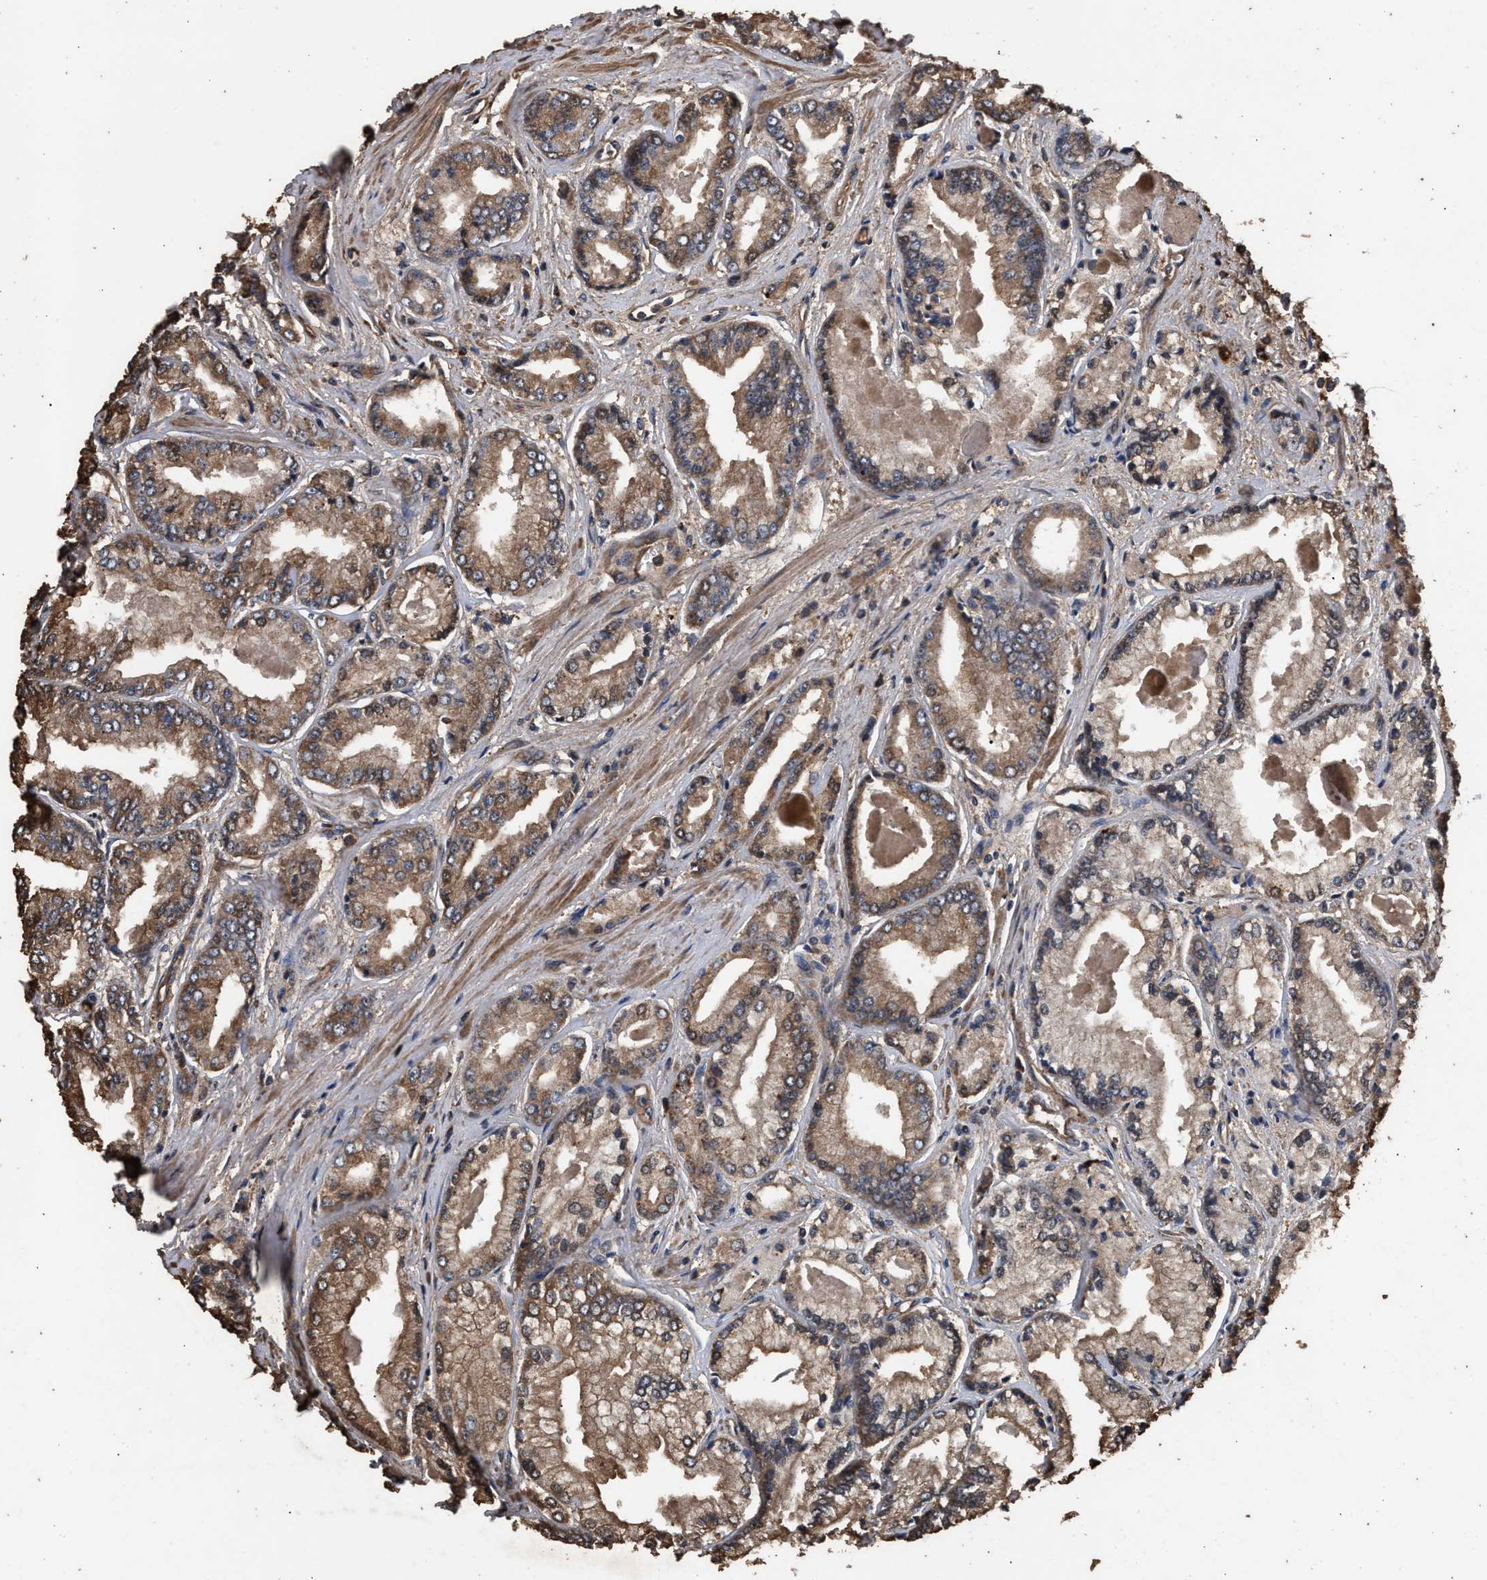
{"staining": {"intensity": "moderate", "quantity": ">75%", "location": "cytoplasmic/membranous"}, "tissue": "prostate cancer", "cell_type": "Tumor cells", "image_type": "cancer", "snomed": [{"axis": "morphology", "description": "Adenocarcinoma, Low grade"}, {"axis": "topography", "description": "Prostate"}], "caption": "A brown stain labels moderate cytoplasmic/membranous positivity of a protein in prostate cancer tumor cells.", "gene": "KYAT1", "patient": {"sex": "male", "age": 52}}